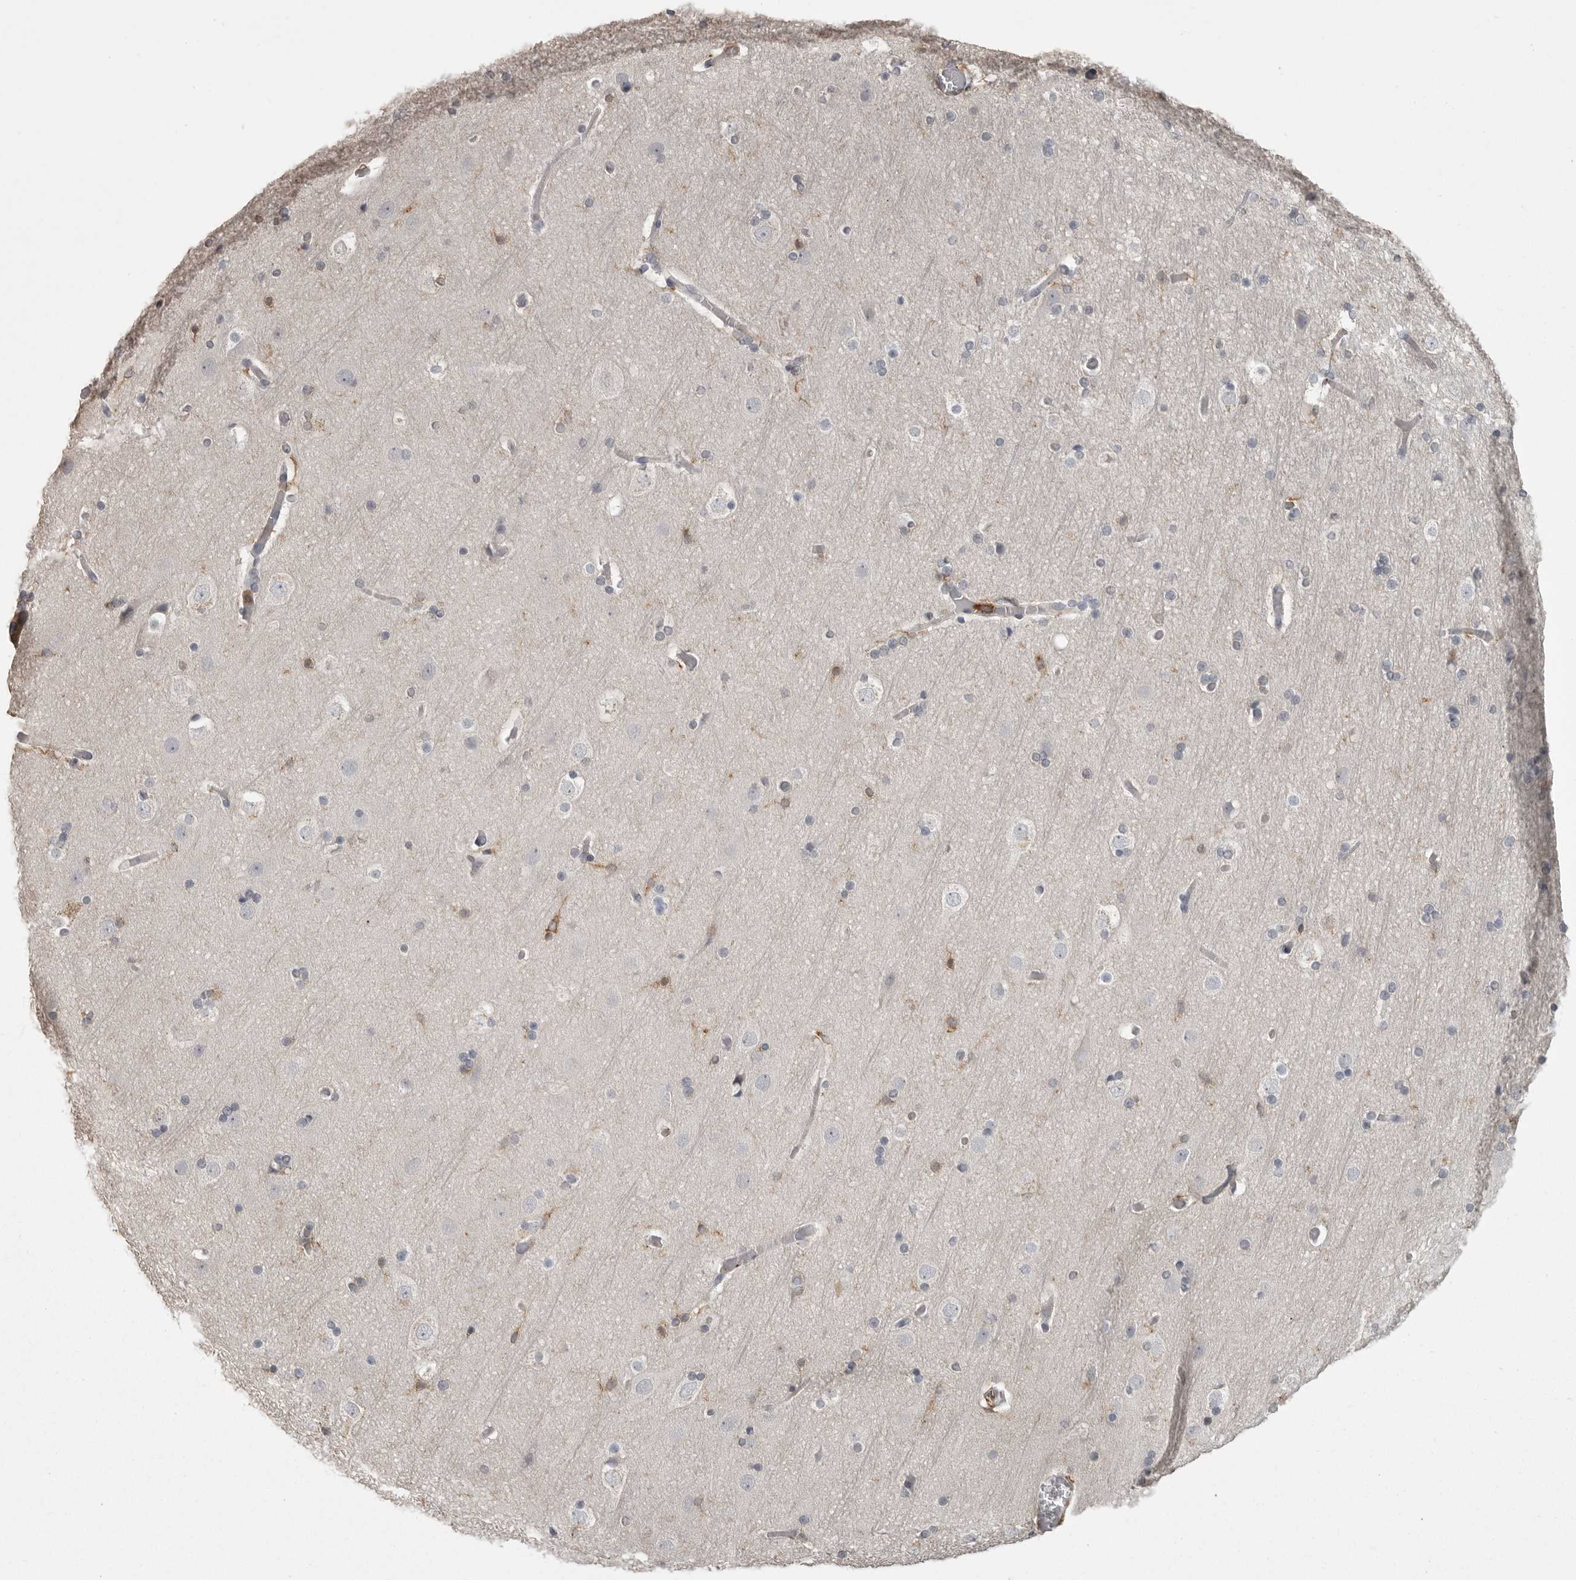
{"staining": {"intensity": "negative", "quantity": "none", "location": "none"}, "tissue": "cerebral cortex", "cell_type": "Endothelial cells", "image_type": "normal", "snomed": [{"axis": "morphology", "description": "Normal tissue, NOS"}, {"axis": "topography", "description": "Cerebral cortex"}], "caption": "An immunohistochemistry photomicrograph of unremarkable cerebral cortex is shown. There is no staining in endothelial cells of cerebral cortex. (Immunohistochemistry, brightfield microscopy, high magnification).", "gene": "CMTM6", "patient": {"sex": "male", "age": 57}}